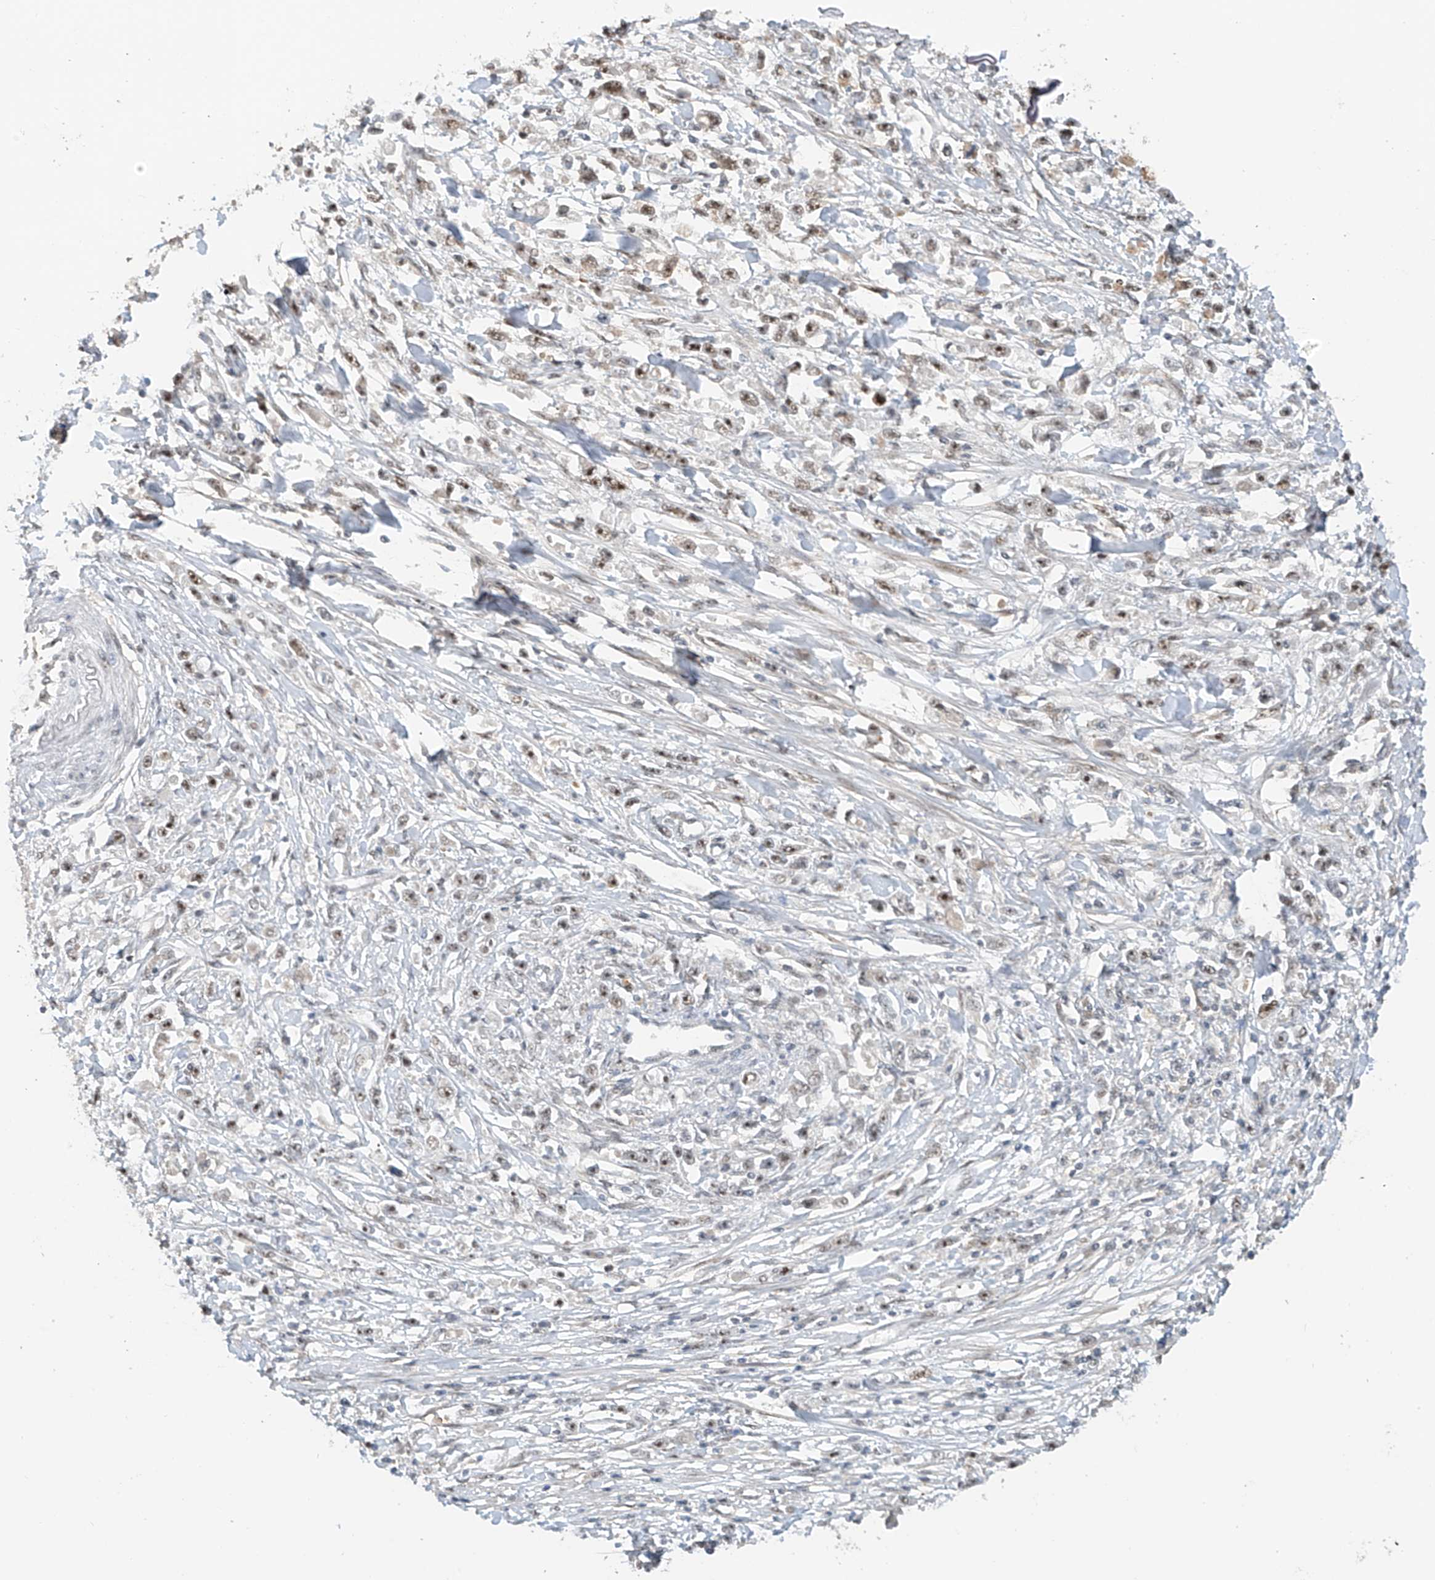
{"staining": {"intensity": "weak", "quantity": ">75%", "location": "nuclear"}, "tissue": "stomach cancer", "cell_type": "Tumor cells", "image_type": "cancer", "snomed": [{"axis": "morphology", "description": "Adenocarcinoma, NOS"}, {"axis": "topography", "description": "Stomach"}], "caption": "Immunohistochemistry (IHC) photomicrograph of neoplastic tissue: human stomach cancer (adenocarcinoma) stained using immunohistochemistry reveals low levels of weak protein expression localized specifically in the nuclear of tumor cells, appearing as a nuclear brown color.", "gene": "C1orf131", "patient": {"sex": "female", "age": 59}}